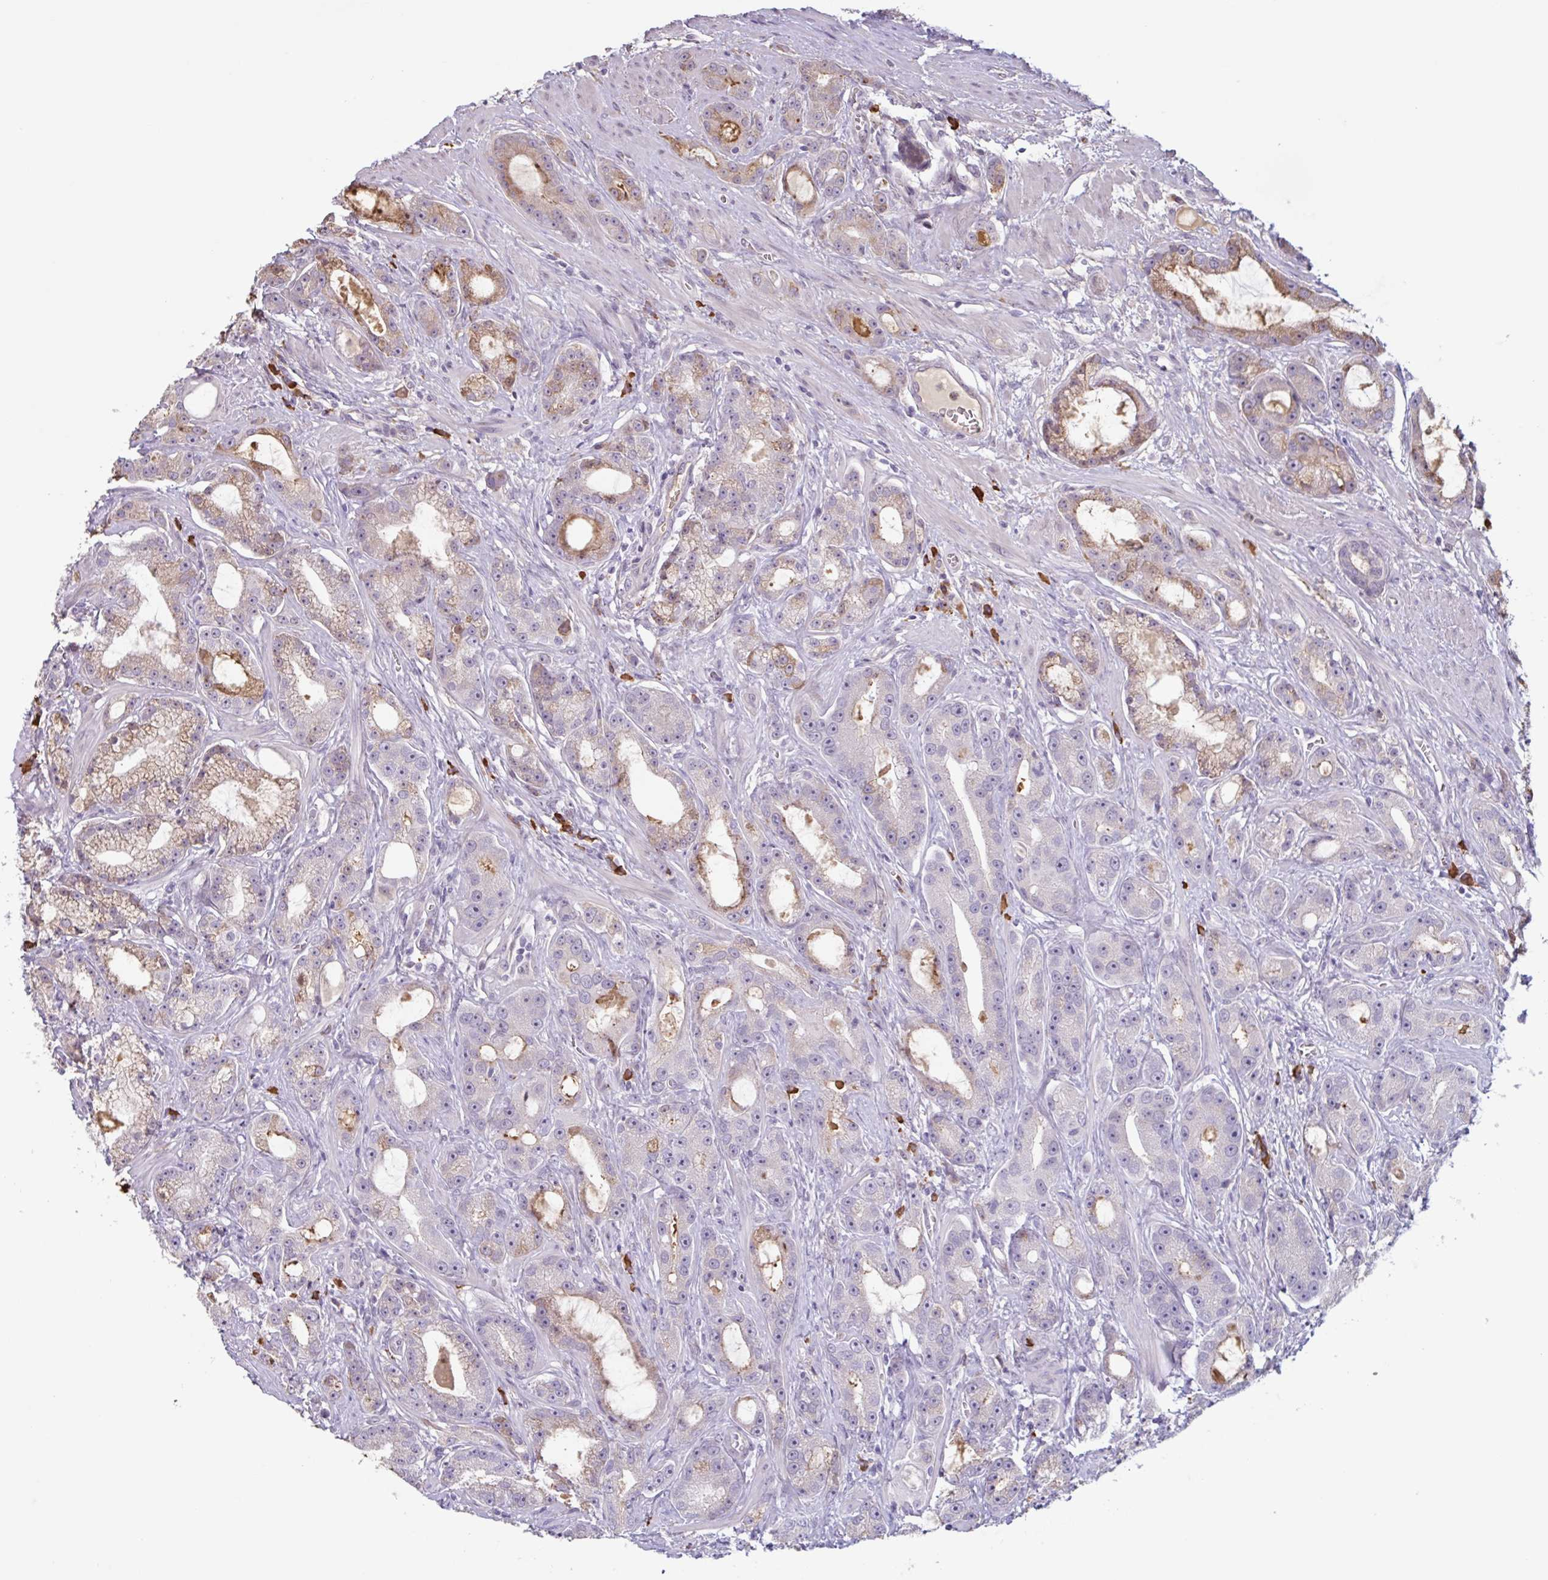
{"staining": {"intensity": "weak", "quantity": "<25%", "location": "cytoplasmic/membranous"}, "tissue": "prostate cancer", "cell_type": "Tumor cells", "image_type": "cancer", "snomed": [{"axis": "morphology", "description": "Adenocarcinoma, High grade"}, {"axis": "topography", "description": "Prostate"}], "caption": "Photomicrograph shows no significant protein expression in tumor cells of adenocarcinoma (high-grade) (prostate).", "gene": "TAF1D", "patient": {"sex": "male", "age": 65}}